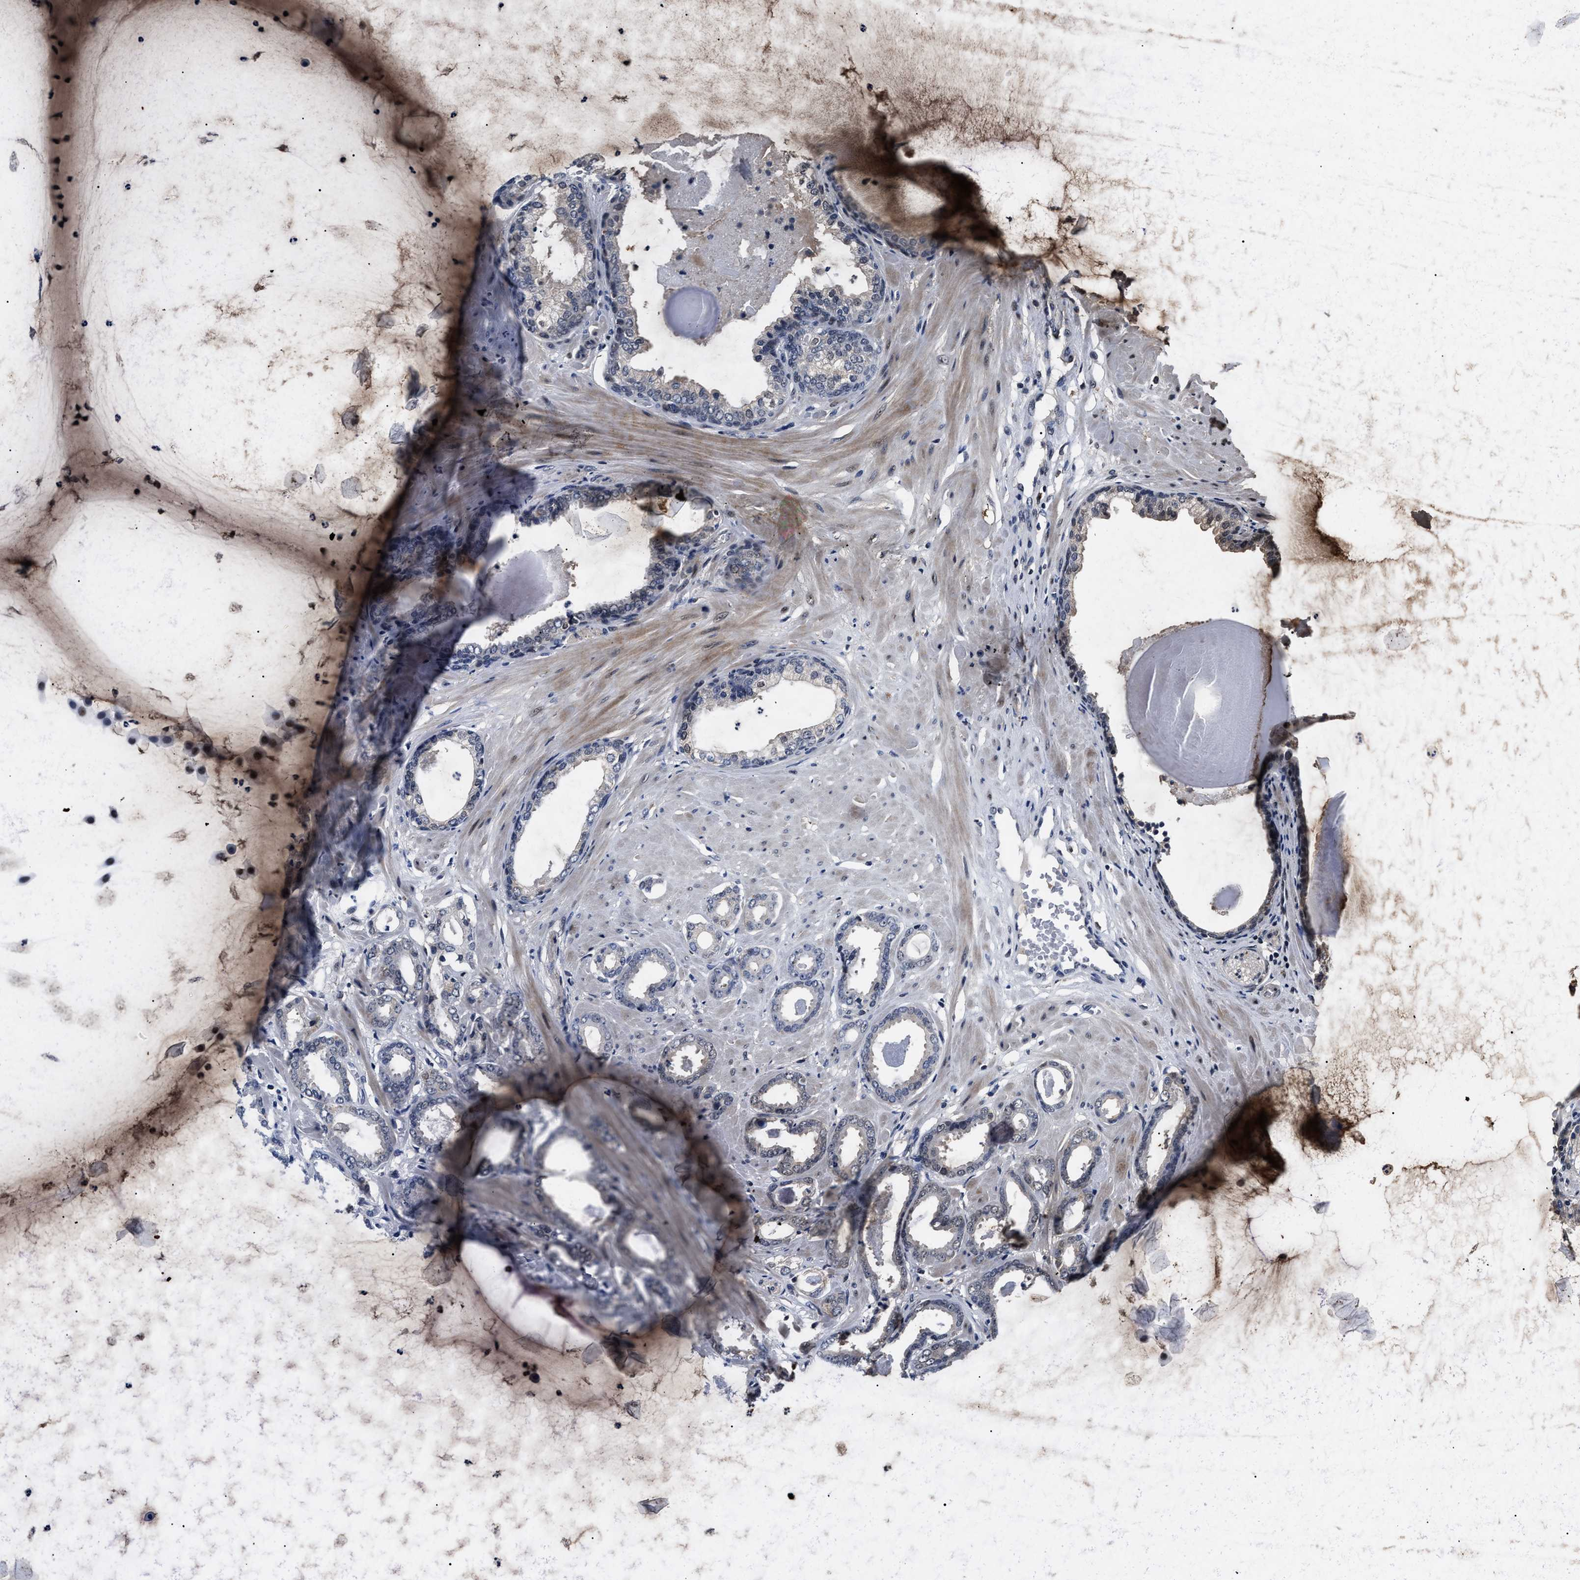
{"staining": {"intensity": "weak", "quantity": "<25%", "location": "cytoplasmic/membranous"}, "tissue": "prostate cancer", "cell_type": "Tumor cells", "image_type": "cancer", "snomed": [{"axis": "morphology", "description": "Adenocarcinoma, Low grade"}, {"axis": "topography", "description": "Prostate"}], "caption": "Photomicrograph shows no significant protein positivity in tumor cells of prostate cancer (adenocarcinoma (low-grade)). (IHC, brightfield microscopy, high magnification).", "gene": "RSBN1L", "patient": {"sex": "male", "age": 53}}